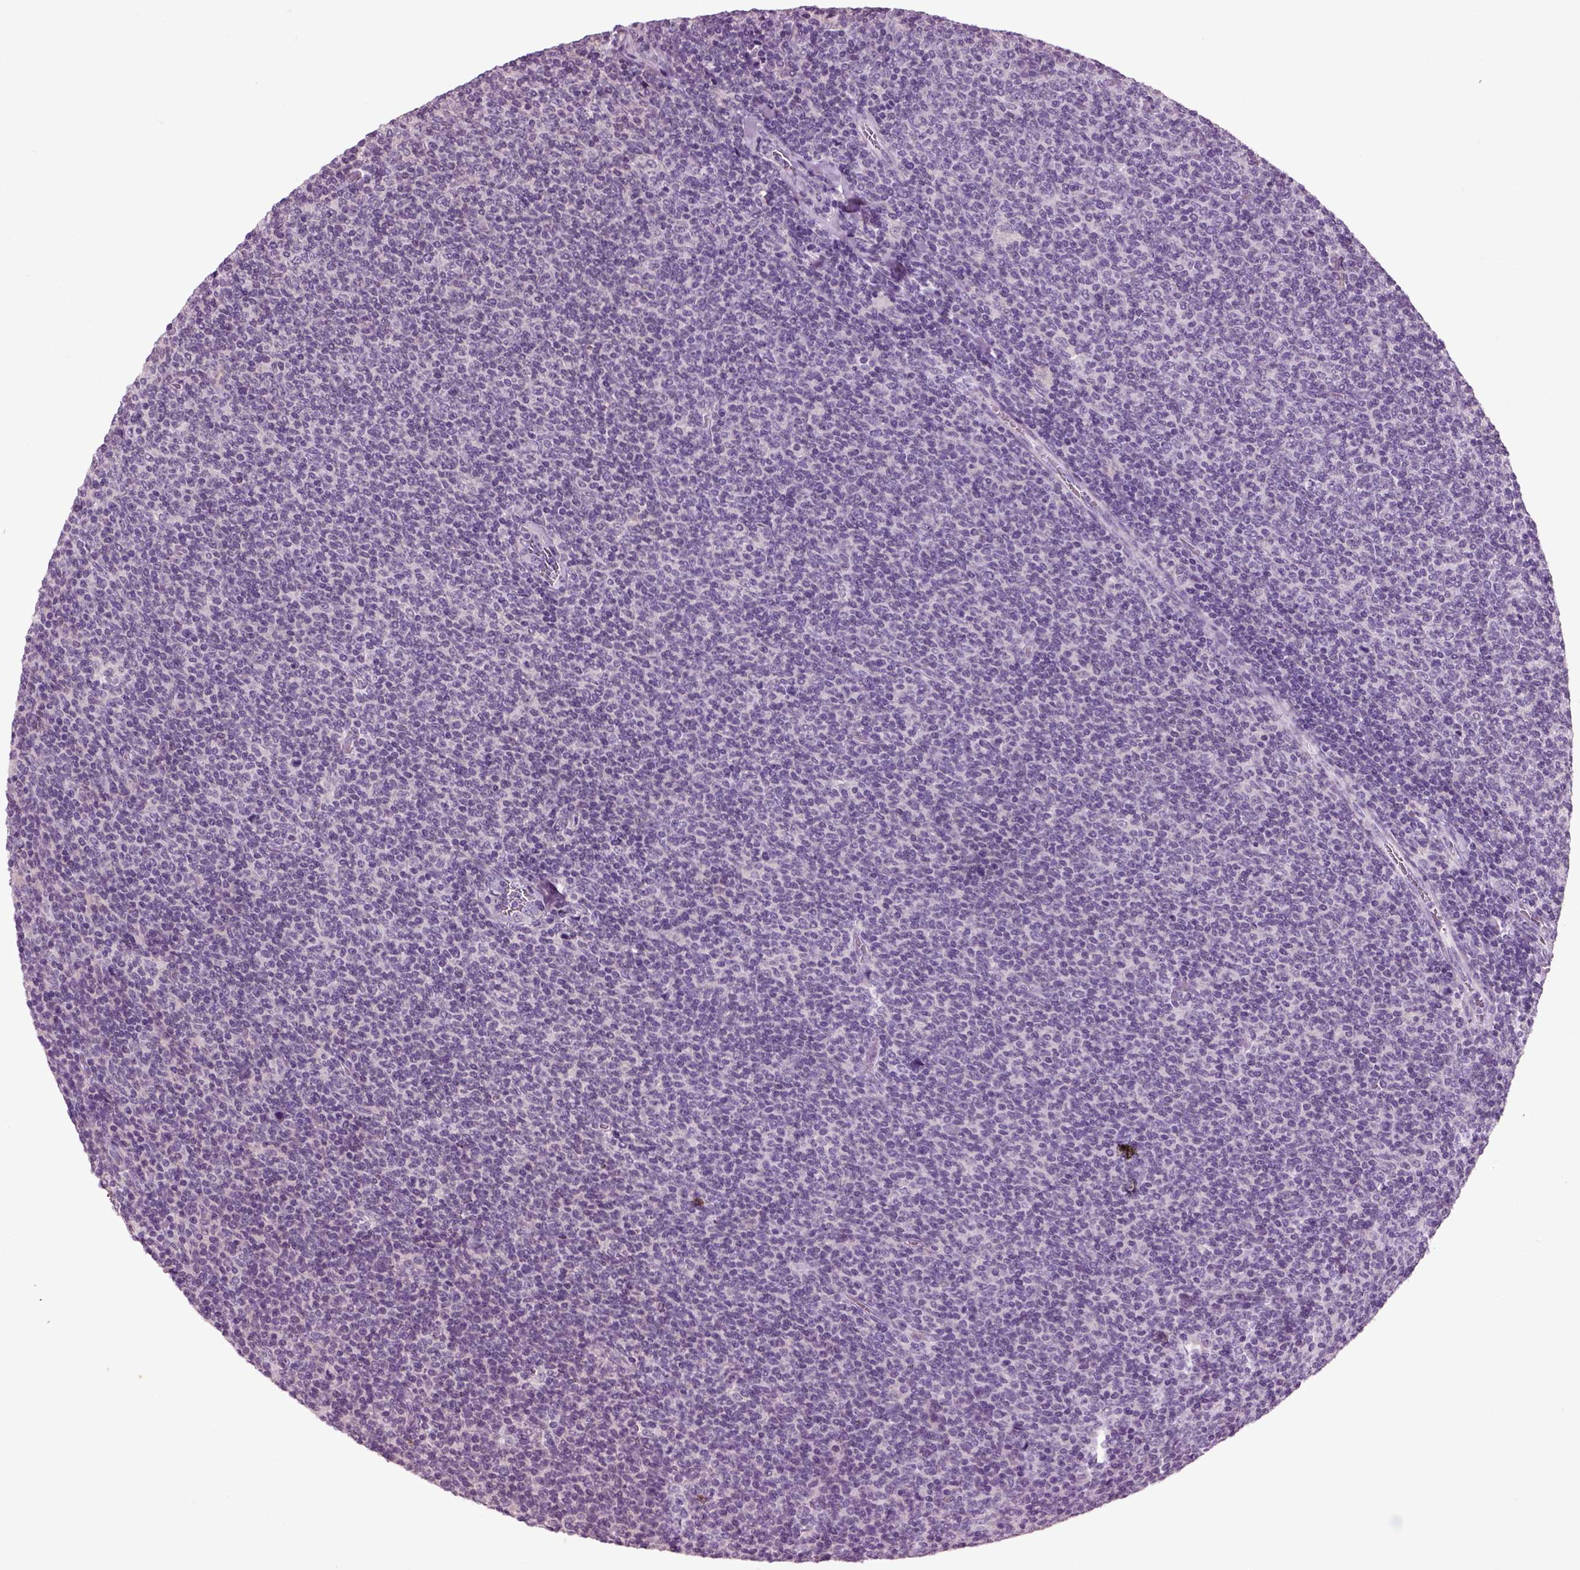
{"staining": {"intensity": "negative", "quantity": "none", "location": "none"}, "tissue": "lymphoma", "cell_type": "Tumor cells", "image_type": "cancer", "snomed": [{"axis": "morphology", "description": "Malignant lymphoma, non-Hodgkin's type, Low grade"}, {"axis": "topography", "description": "Lymph node"}], "caption": "The immunohistochemistry (IHC) photomicrograph has no significant staining in tumor cells of low-grade malignant lymphoma, non-Hodgkin's type tissue.", "gene": "CHGB", "patient": {"sex": "male", "age": 52}}